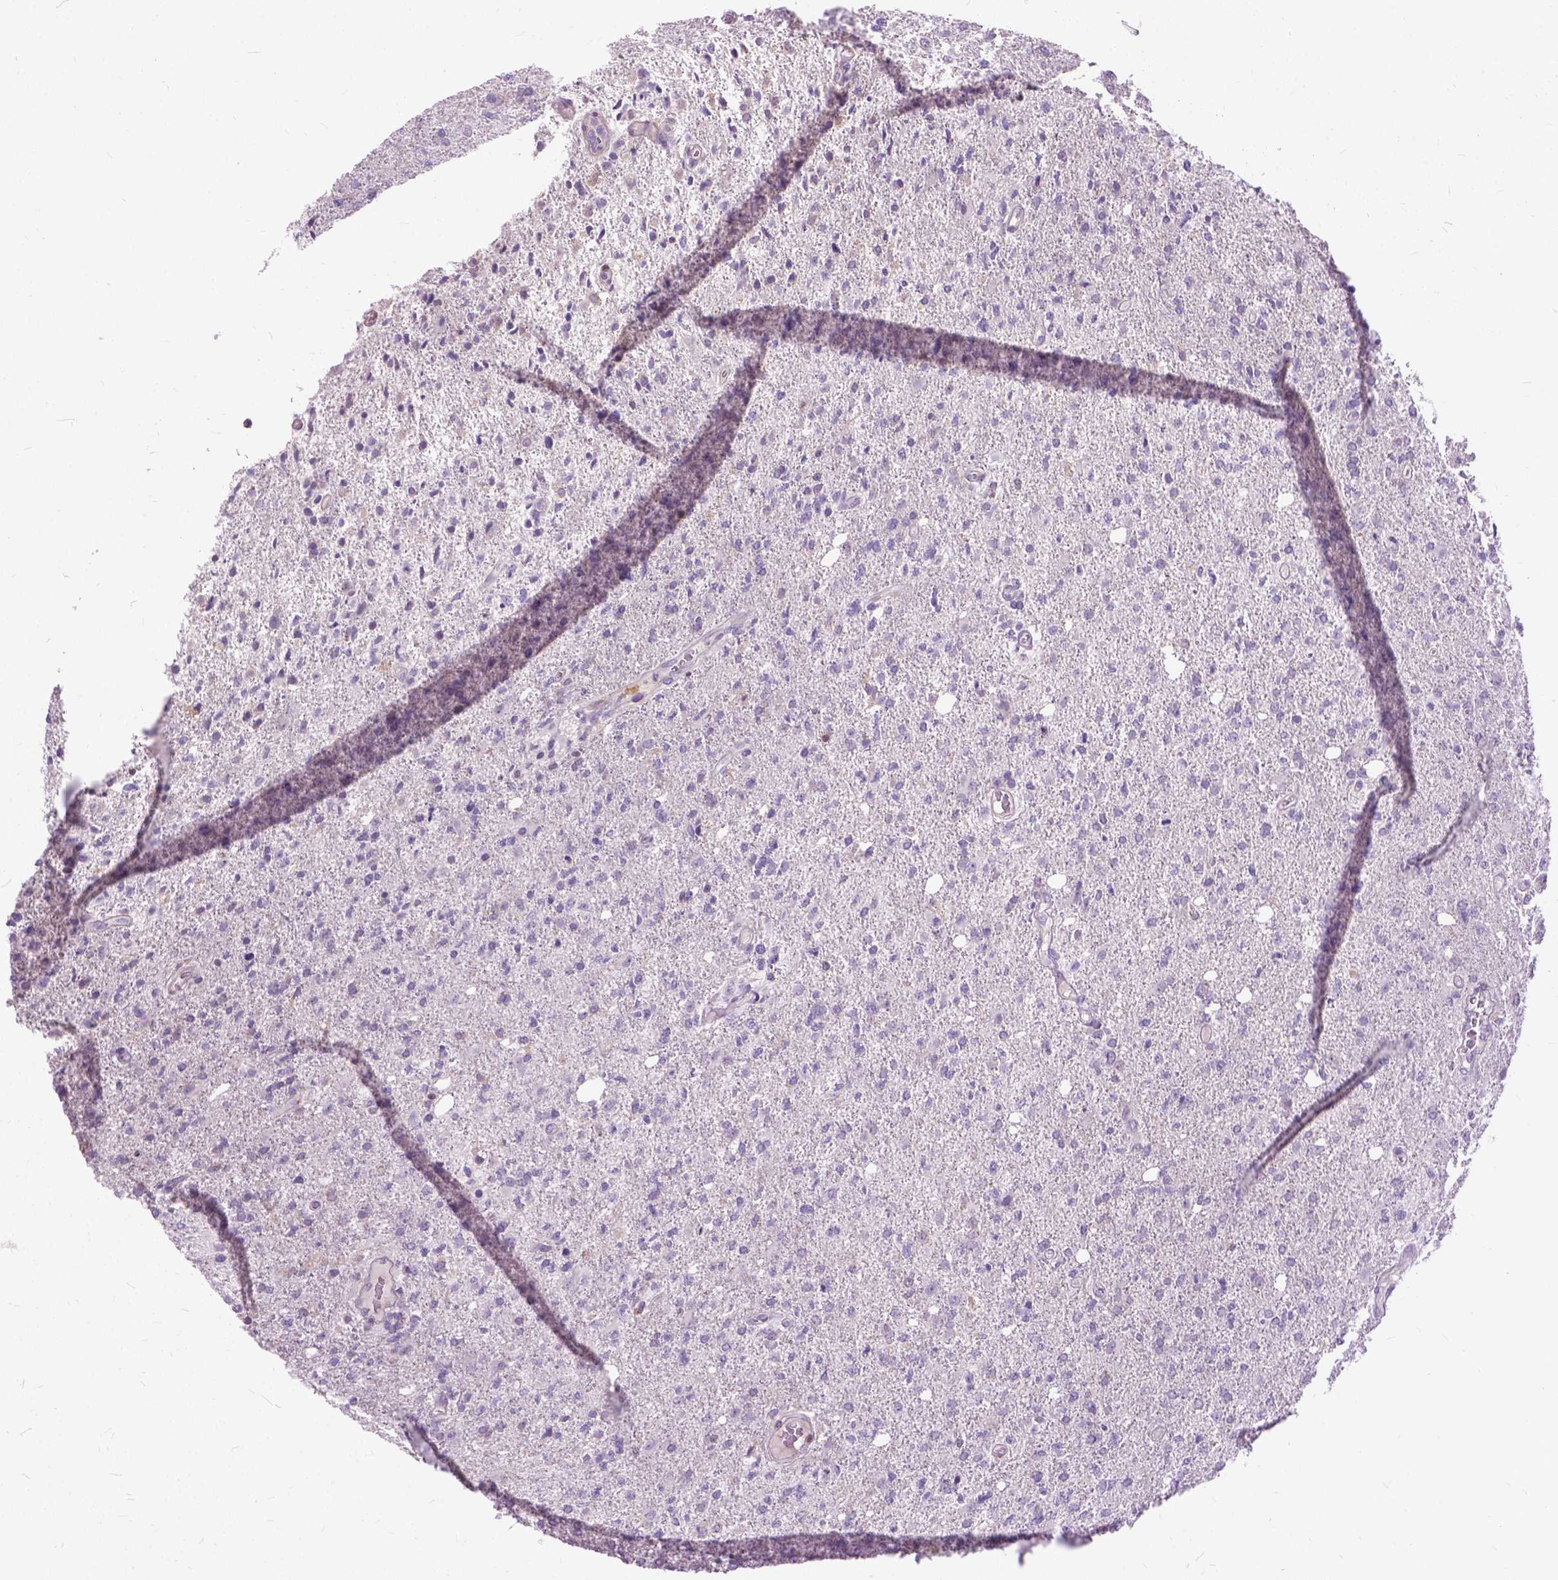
{"staining": {"intensity": "negative", "quantity": "none", "location": "none"}, "tissue": "glioma", "cell_type": "Tumor cells", "image_type": "cancer", "snomed": [{"axis": "morphology", "description": "Glioma, malignant, High grade"}, {"axis": "topography", "description": "Cerebral cortex"}], "caption": "Tumor cells show no significant staining in glioma.", "gene": "JAK3", "patient": {"sex": "male", "age": 70}}